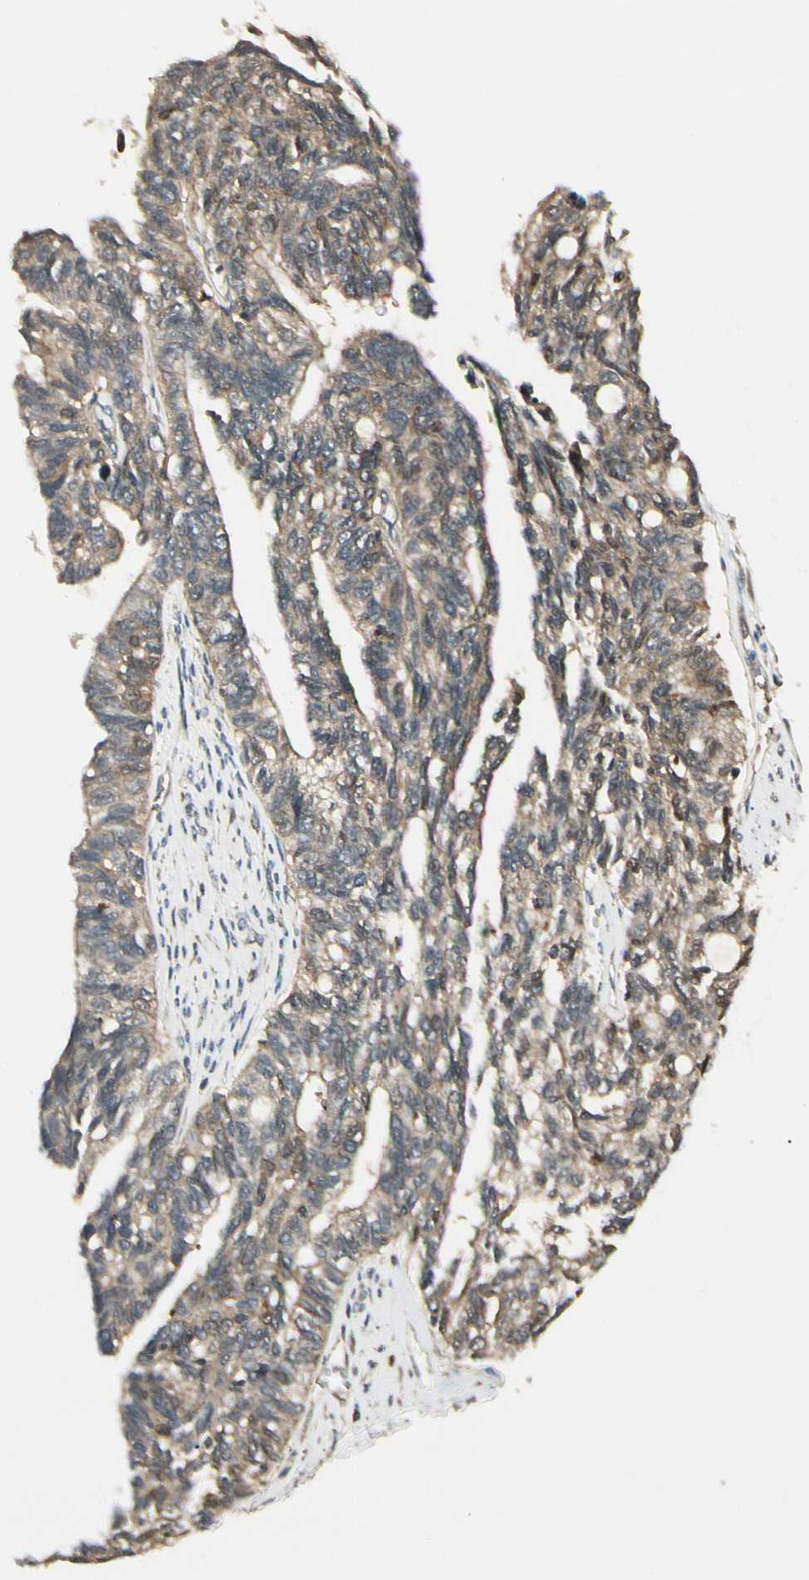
{"staining": {"intensity": "weak", "quantity": ">75%", "location": "cytoplasmic/membranous"}, "tissue": "ovarian cancer", "cell_type": "Tumor cells", "image_type": "cancer", "snomed": [{"axis": "morphology", "description": "Cystadenocarcinoma, serous, NOS"}, {"axis": "topography", "description": "Ovary"}], "caption": "An immunohistochemistry histopathology image of neoplastic tissue is shown. Protein staining in brown highlights weak cytoplasmic/membranous positivity in ovarian cancer (serous cystadenocarcinoma) within tumor cells.", "gene": "EVC", "patient": {"sex": "female", "age": 79}}